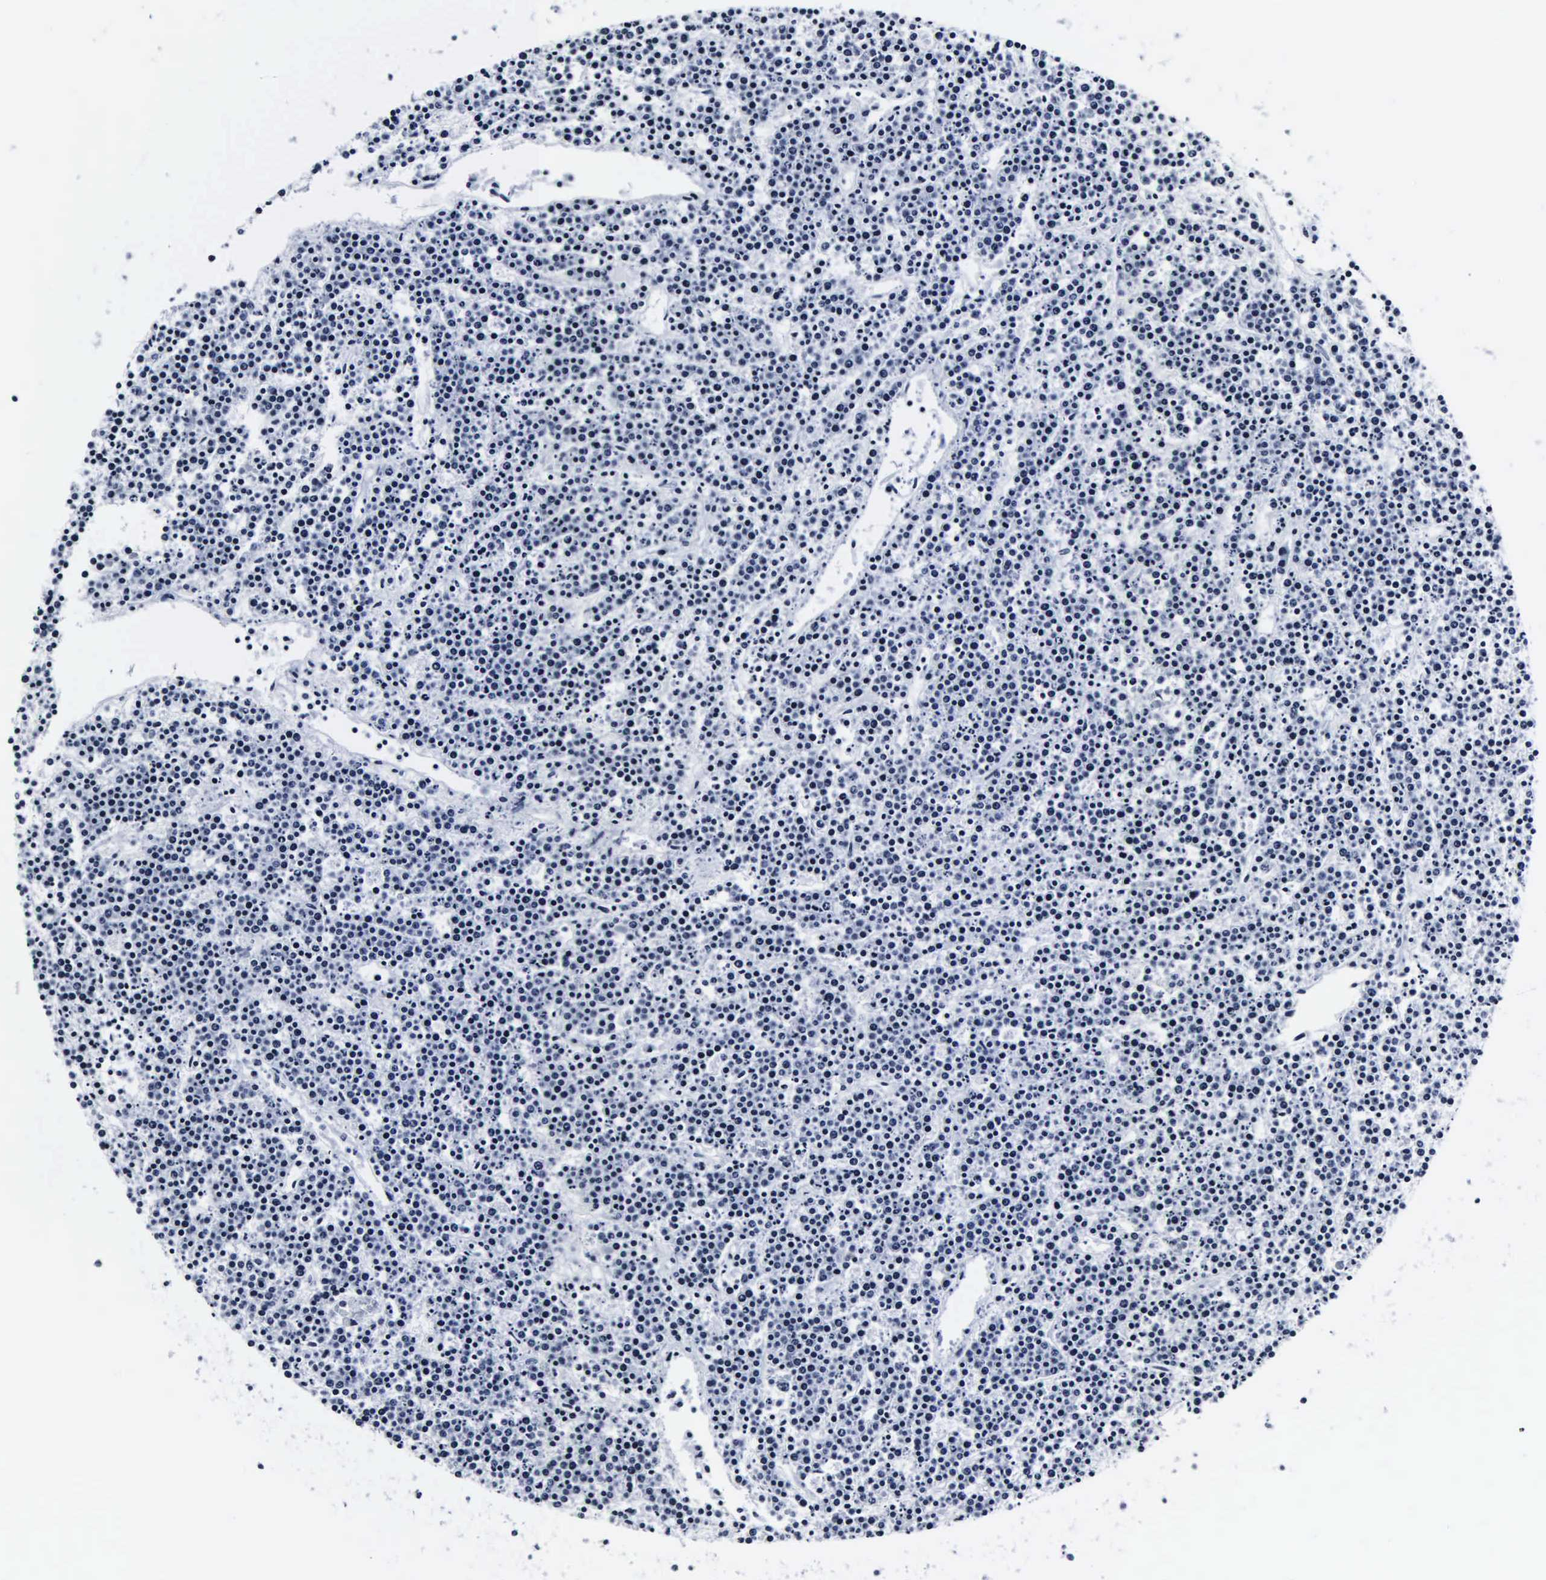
{"staining": {"intensity": "negative", "quantity": "none", "location": "none"}, "tissue": "lymphoma", "cell_type": "Tumor cells", "image_type": "cancer", "snomed": [{"axis": "morphology", "description": "Malignant lymphoma, non-Hodgkin's type, High grade"}, {"axis": "topography", "description": "Ovary"}], "caption": "Tumor cells are negative for brown protein staining in lymphoma.", "gene": "DGCR2", "patient": {"sex": "female", "age": 56}}